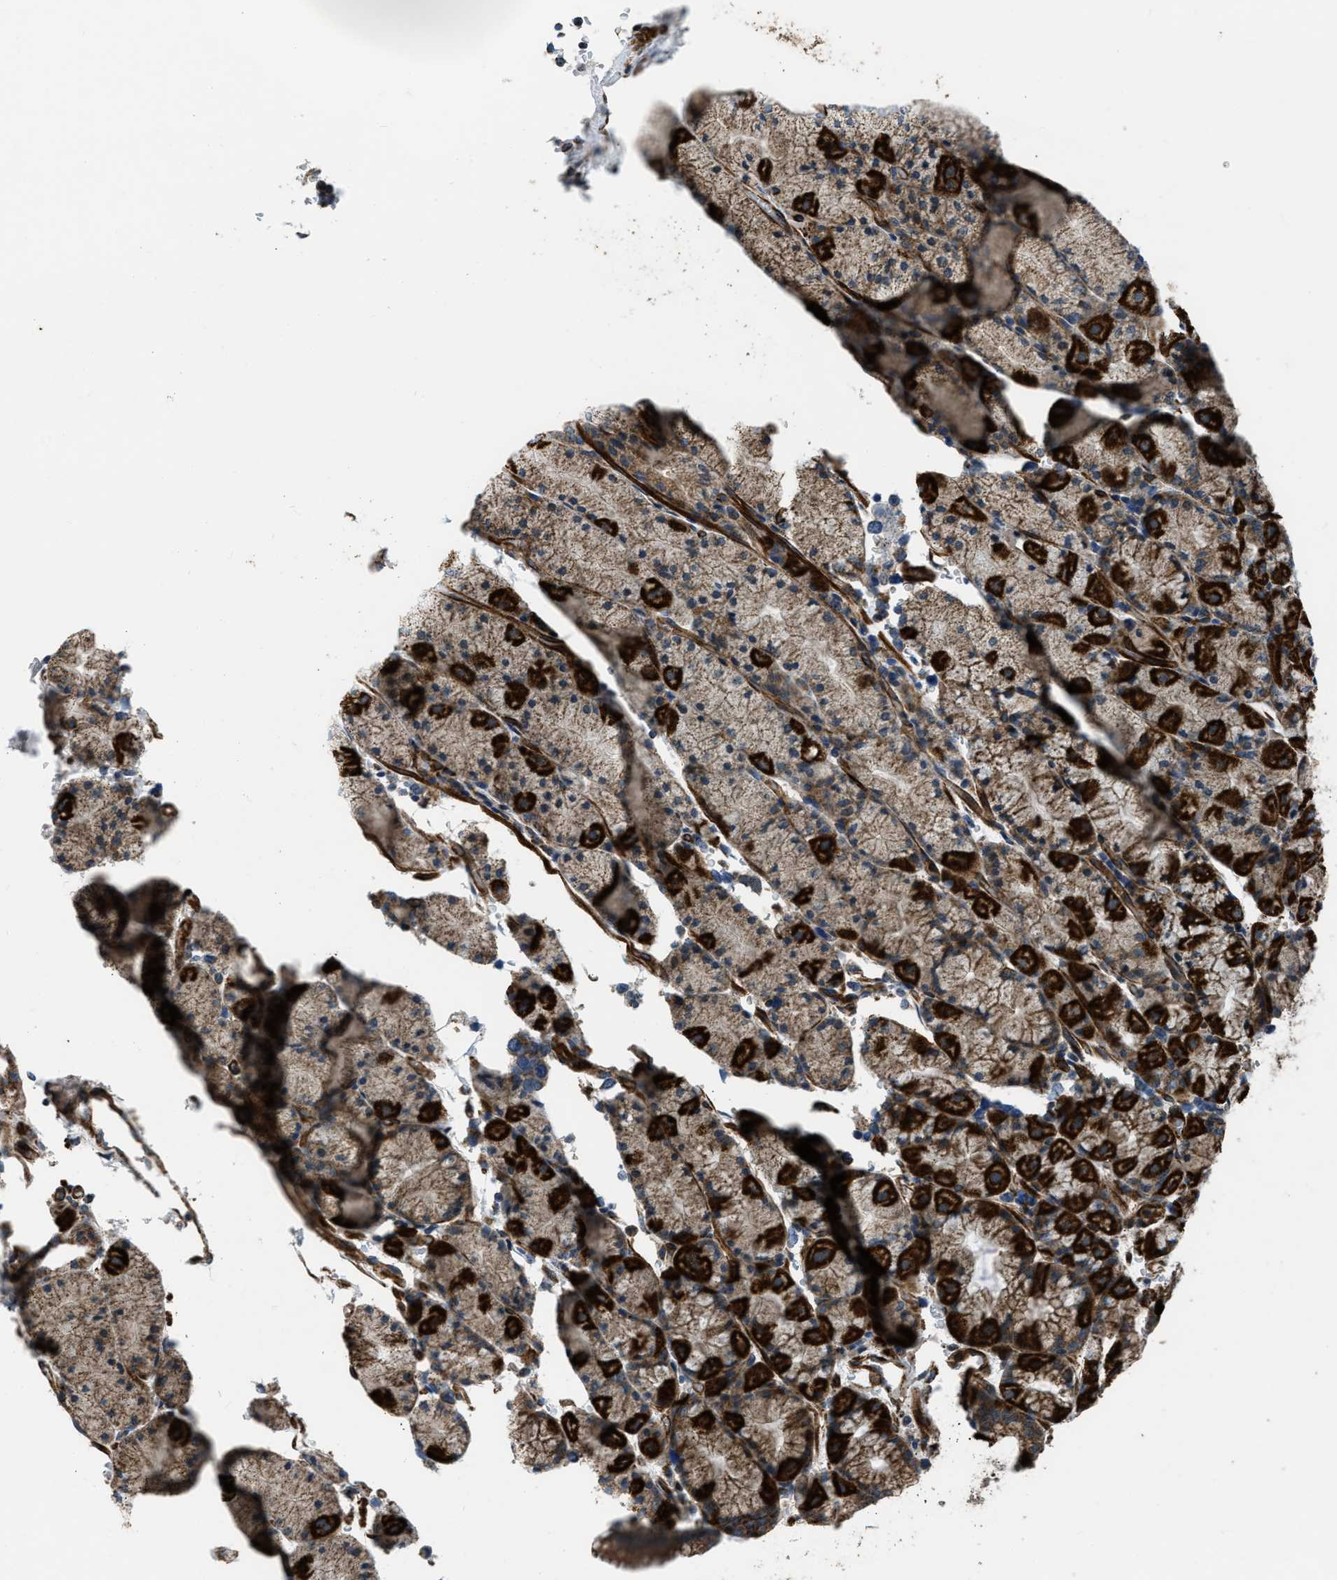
{"staining": {"intensity": "strong", "quantity": ">75%", "location": "cytoplasmic/membranous"}, "tissue": "stomach", "cell_type": "Glandular cells", "image_type": "normal", "snomed": [{"axis": "morphology", "description": "Normal tissue, NOS"}, {"axis": "morphology", "description": "Carcinoid, malignant, NOS"}, {"axis": "topography", "description": "Stomach, upper"}], "caption": "IHC micrograph of normal stomach: stomach stained using immunohistochemistry displays high levels of strong protein expression localized specifically in the cytoplasmic/membranous of glandular cells, appearing as a cytoplasmic/membranous brown color.", "gene": "GSDME", "patient": {"sex": "male", "age": 39}}